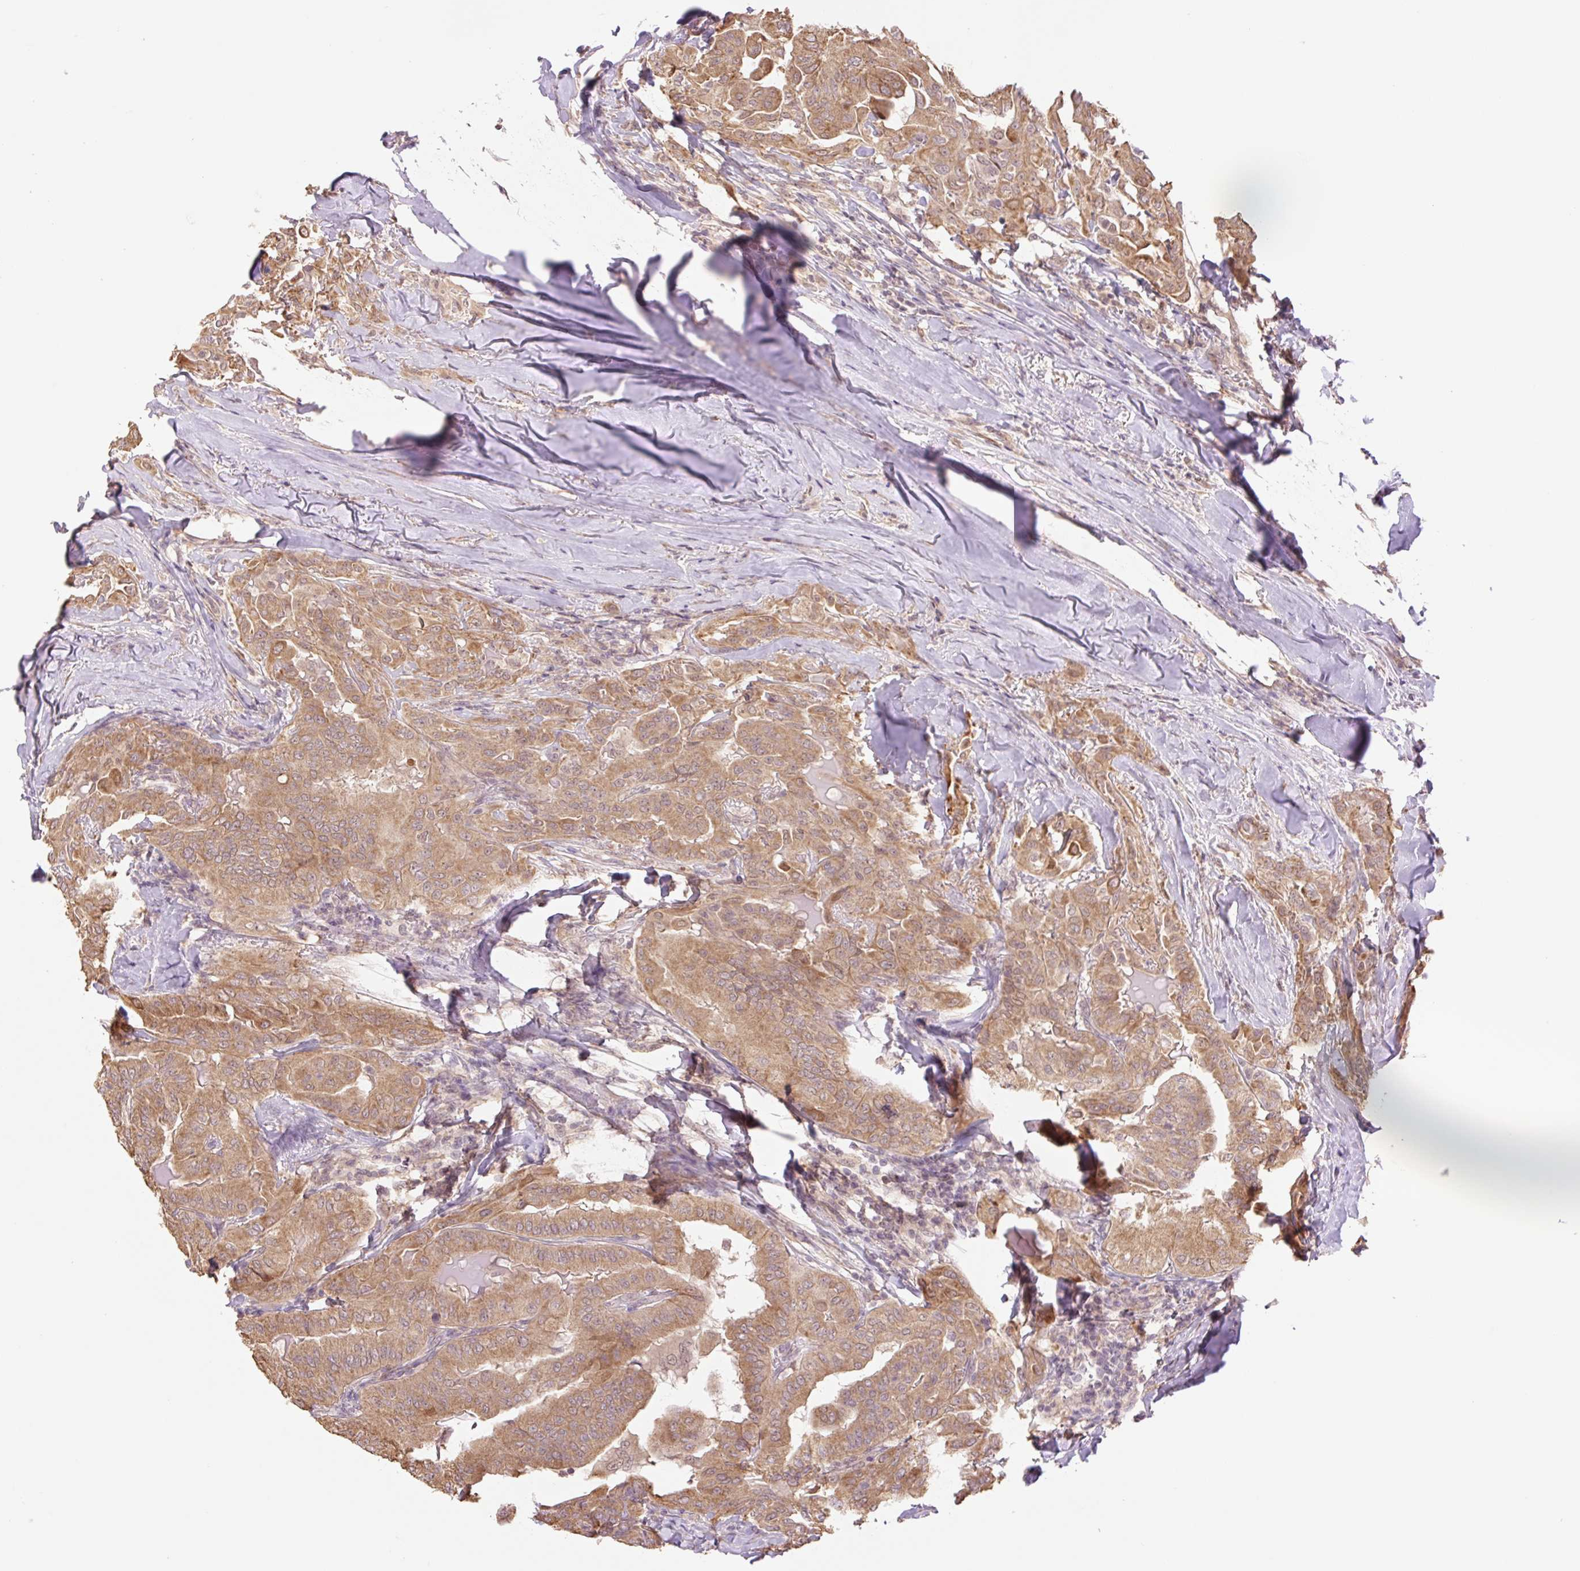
{"staining": {"intensity": "moderate", "quantity": ">75%", "location": "cytoplasmic/membranous"}, "tissue": "thyroid cancer", "cell_type": "Tumor cells", "image_type": "cancer", "snomed": [{"axis": "morphology", "description": "Papillary adenocarcinoma, NOS"}, {"axis": "topography", "description": "Thyroid gland"}], "caption": "This micrograph shows immunohistochemistry (IHC) staining of papillary adenocarcinoma (thyroid), with medium moderate cytoplasmic/membranous expression in about >75% of tumor cells.", "gene": "YJU2B", "patient": {"sex": "female", "age": 68}}